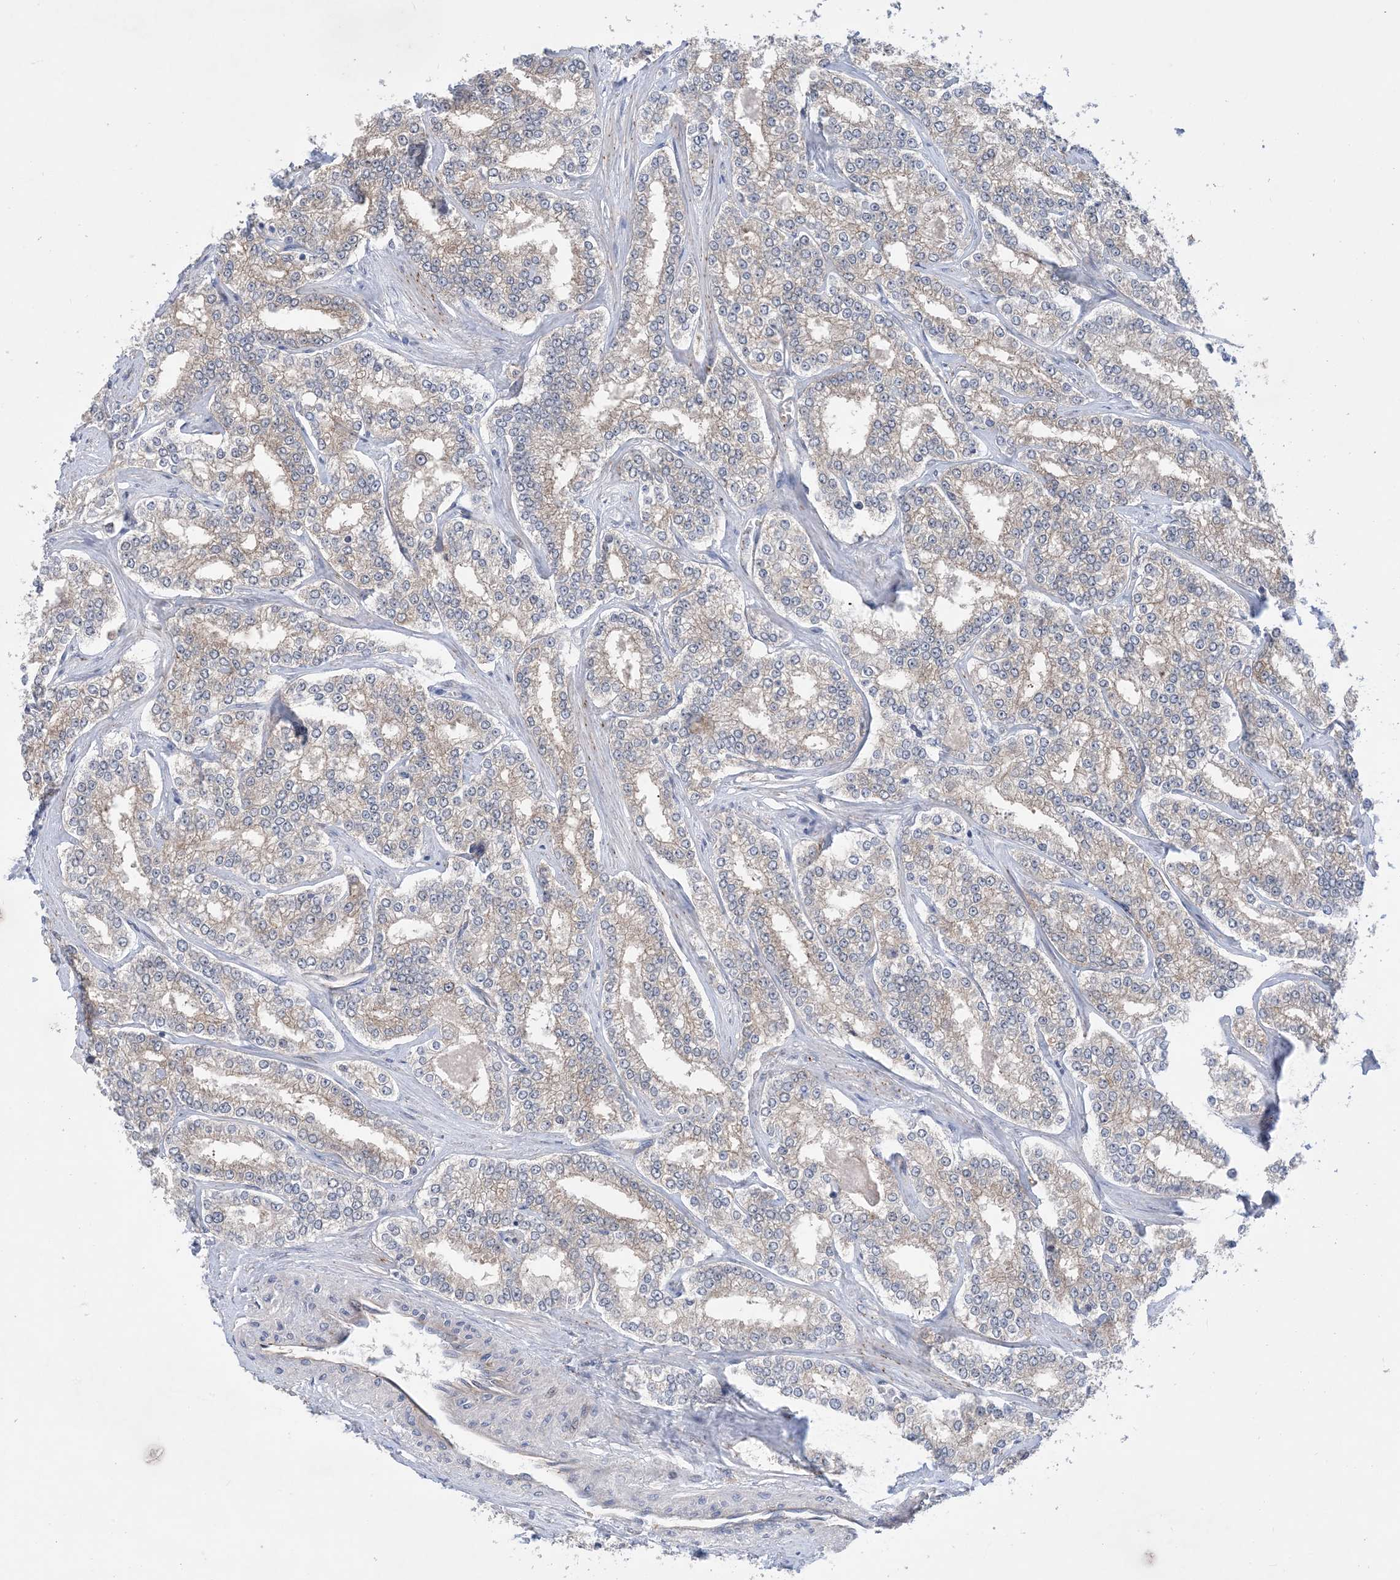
{"staining": {"intensity": "negative", "quantity": "none", "location": "none"}, "tissue": "prostate cancer", "cell_type": "Tumor cells", "image_type": "cancer", "snomed": [{"axis": "morphology", "description": "Normal tissue, NOS"}, {"axis": "morphology", "description": "Adenocarcinoma, High grade"}, {"axis": "topography", "description": "Prostate"}], "caption": "The IHC micrograph has no significant expression in tumor cells of high-grade adenocarcinoma (prostate) tissue.", "gene": "EHBP1", "patient": {"sex": "male", "age": 83}}